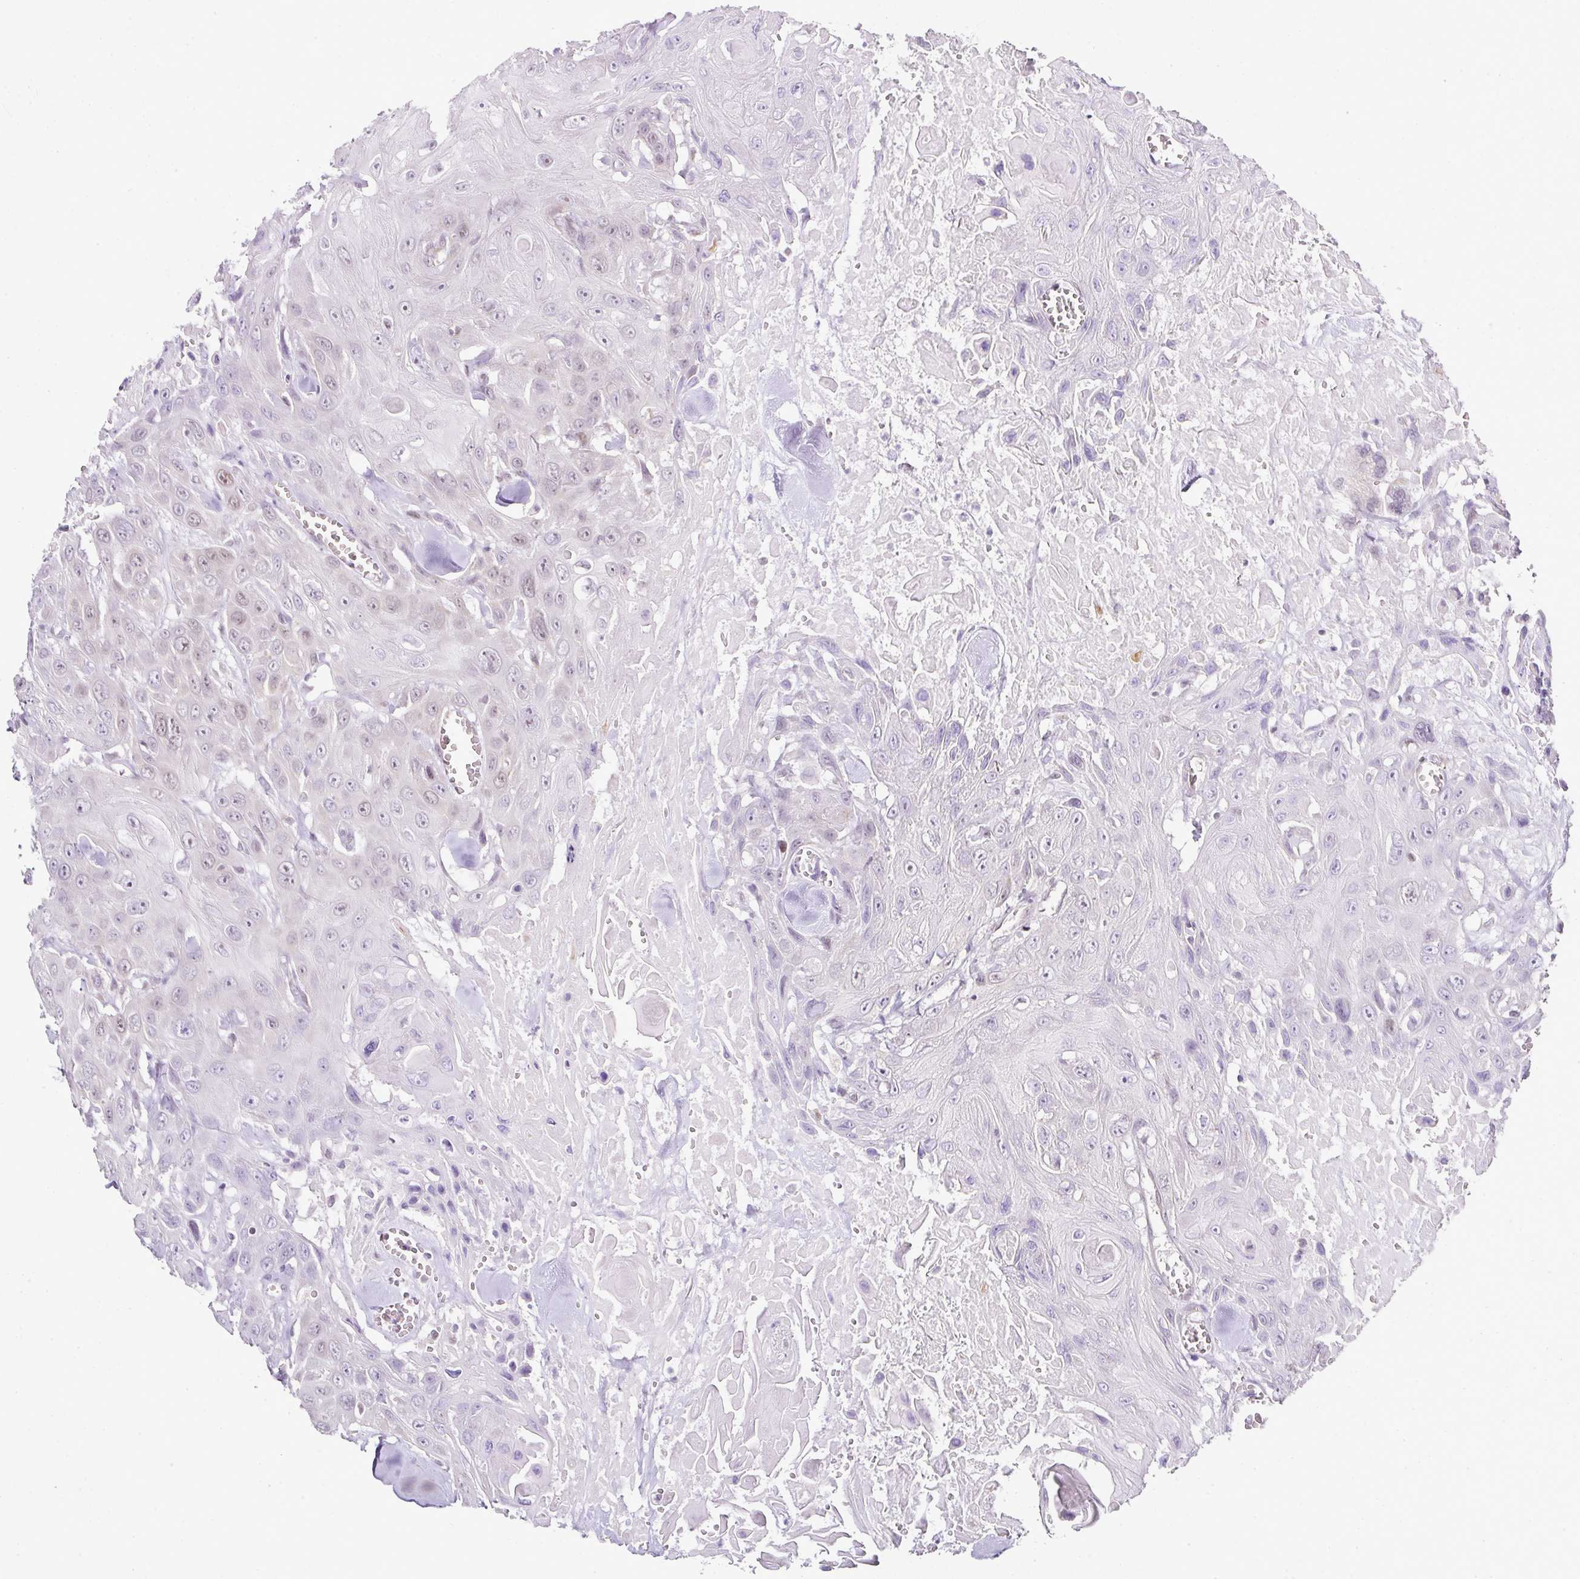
{"staining": {"intensity": "weak", "quantity": "<25%", "location": "nuclear"}, "tissue": "head and neck cancer", "cell_type": "Tumor cells", "image_type": "cancer", "snomed": [{"axis": "morphology", "description": "Squamous cell carcinoma, NOS"}, {"axis": "topography", "description": "Head-Neck"}], "caption": "Immunohistochemistry photomicrograph of human head and neck cancer (squamous cell carcinoma) stained for a protein (brown), which reveals no staining in tumor cells.", "gene": "FAM32A", "patient": {"sex": "male", "age": 81}}